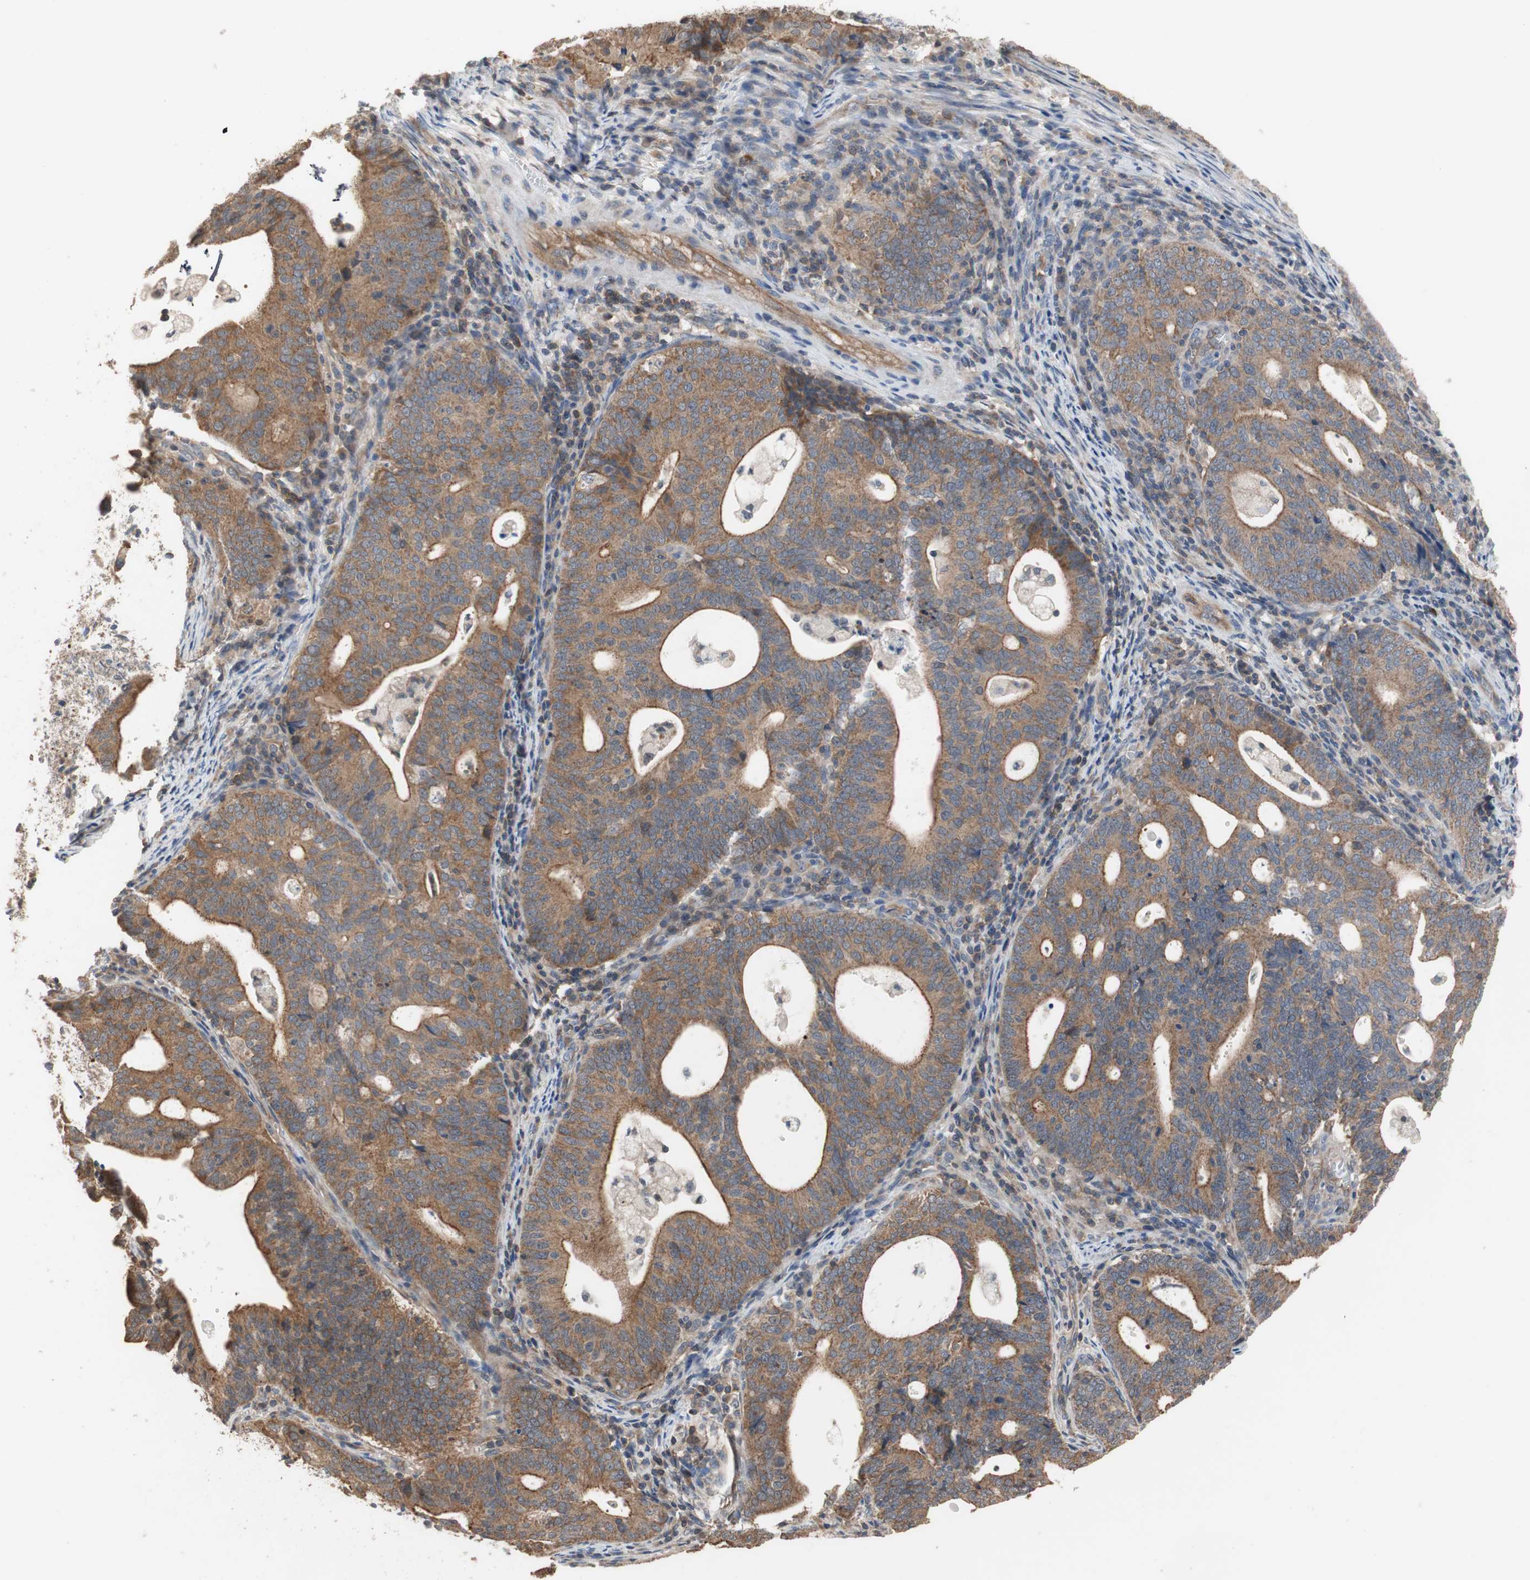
{"staining": {"intensity": "strong", "quantity": ">75%", "location": "cytoplasmic/membranous"}, "tissue": "endometrial cancer", "cell_type": "Tumor cells", "image_type": "cancer", "snomed": [{"axis": "morphology", "description": "Adenocarcinoma, NOS"}, {"axis": "topography", "description": "Uterus"}], "caption": "Tumor cells exhibit strong cytoplasmic/membranous expression in approximately >75% of cells in adenocarcinoma (endometrial). (Stains: DAB in brown, nuclei in blue, Microscopy: brightfield microscopy at high magnification).", "gene": "MAP4K2", "patient": {"sex": "female", "age": 83}}